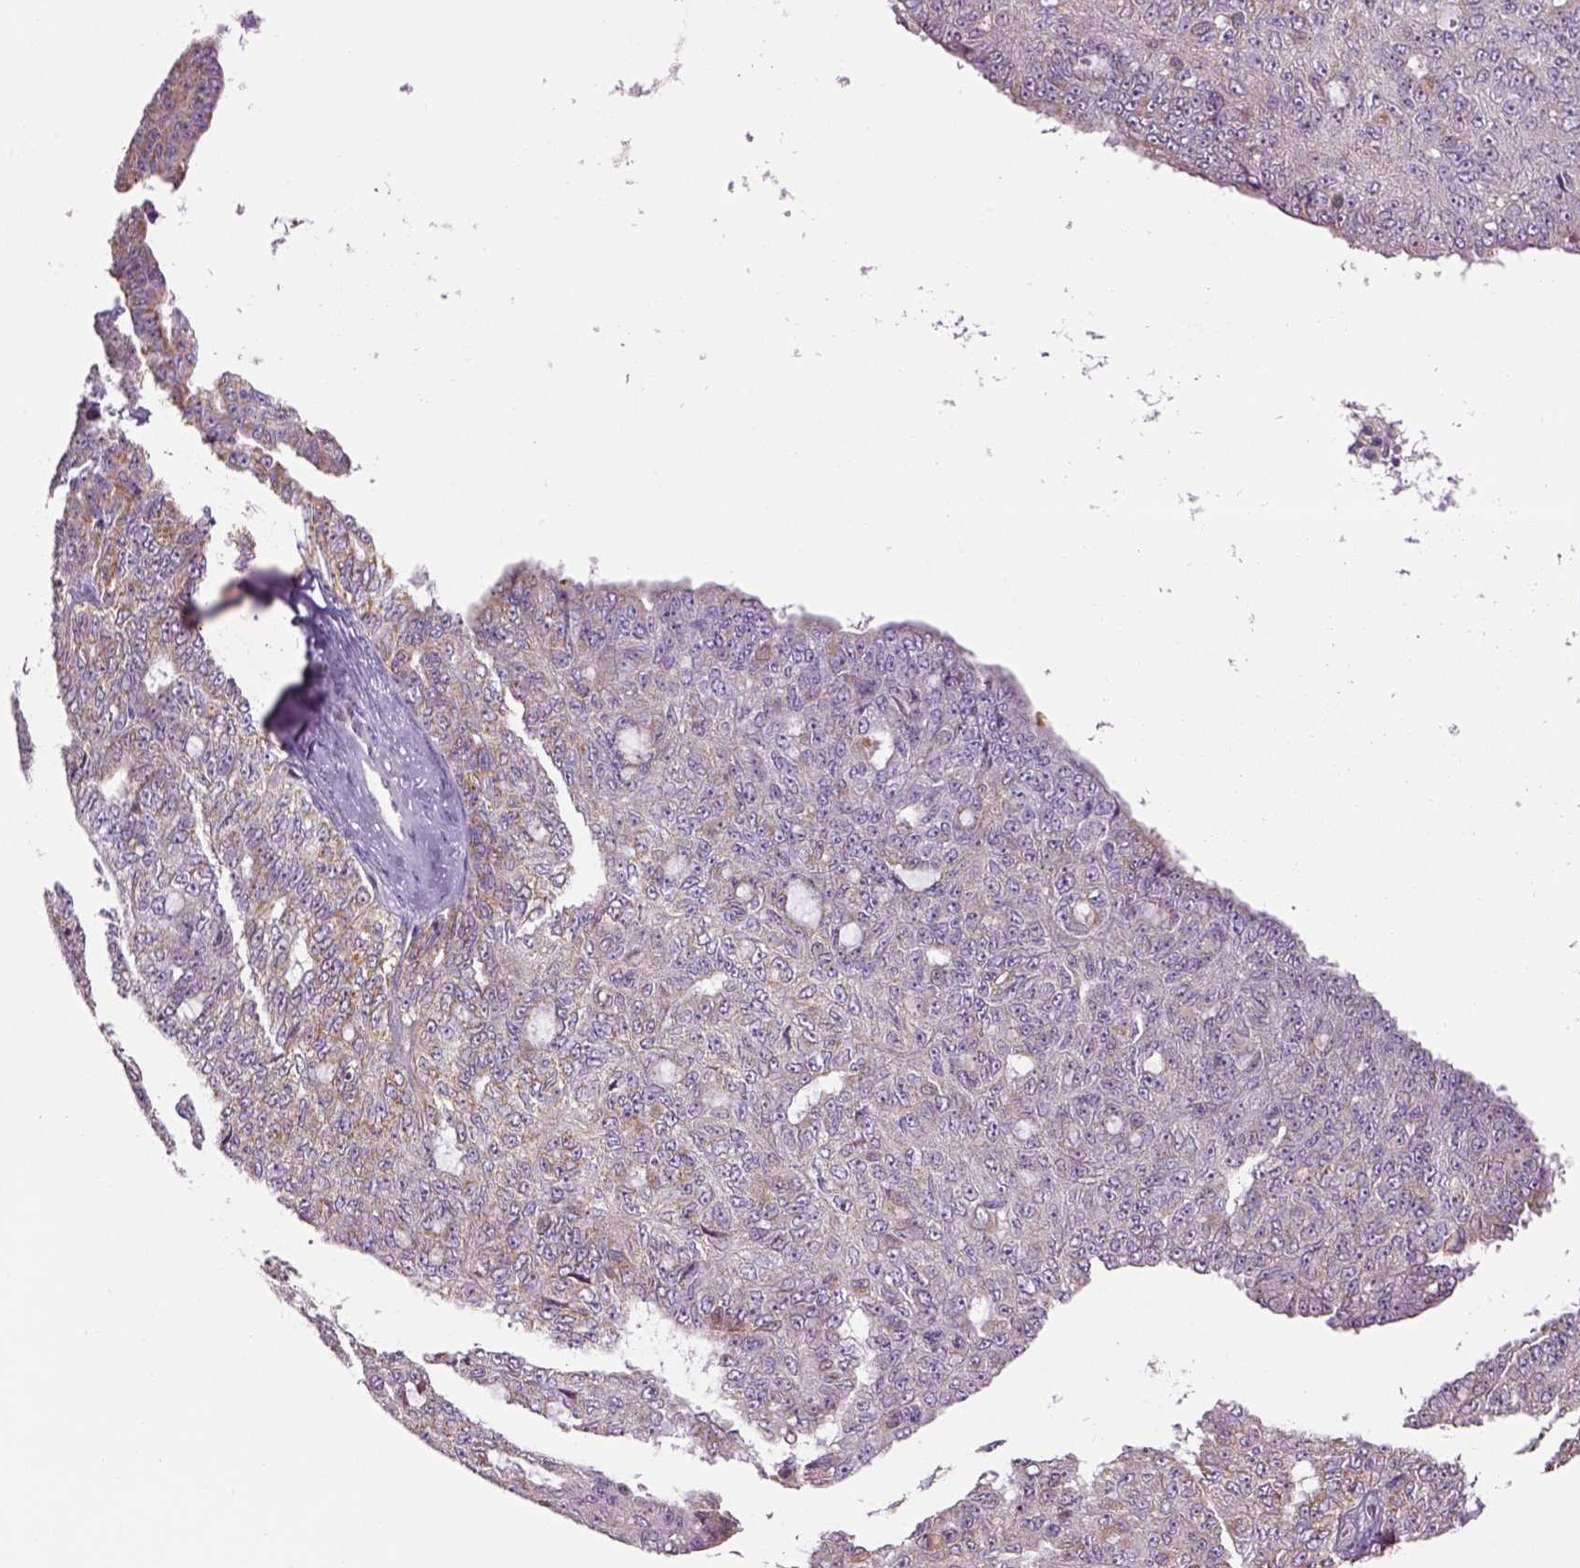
{"staining": {"intensity": "weak", "quantity": "<25%", "location": "cytoplasmic/membranous"}, "tissue": "ovarian cancer", "cell_type": "Tumor cells", "image_type": "cancer", "snomed": [{"axis": "morphology", "description": "Cystadenocarcinoma, serous, NOS"}, {"axis": "topography", "description": "Ovary"}], "caption": "A high-resolution histopathology image shows IHC staining of ovarian serous cystadenocarcinoma, which demonstrates no significant staining in tumor cells.", "gene": "IFT52", "patient": {"sex": "female", "age": 71}}